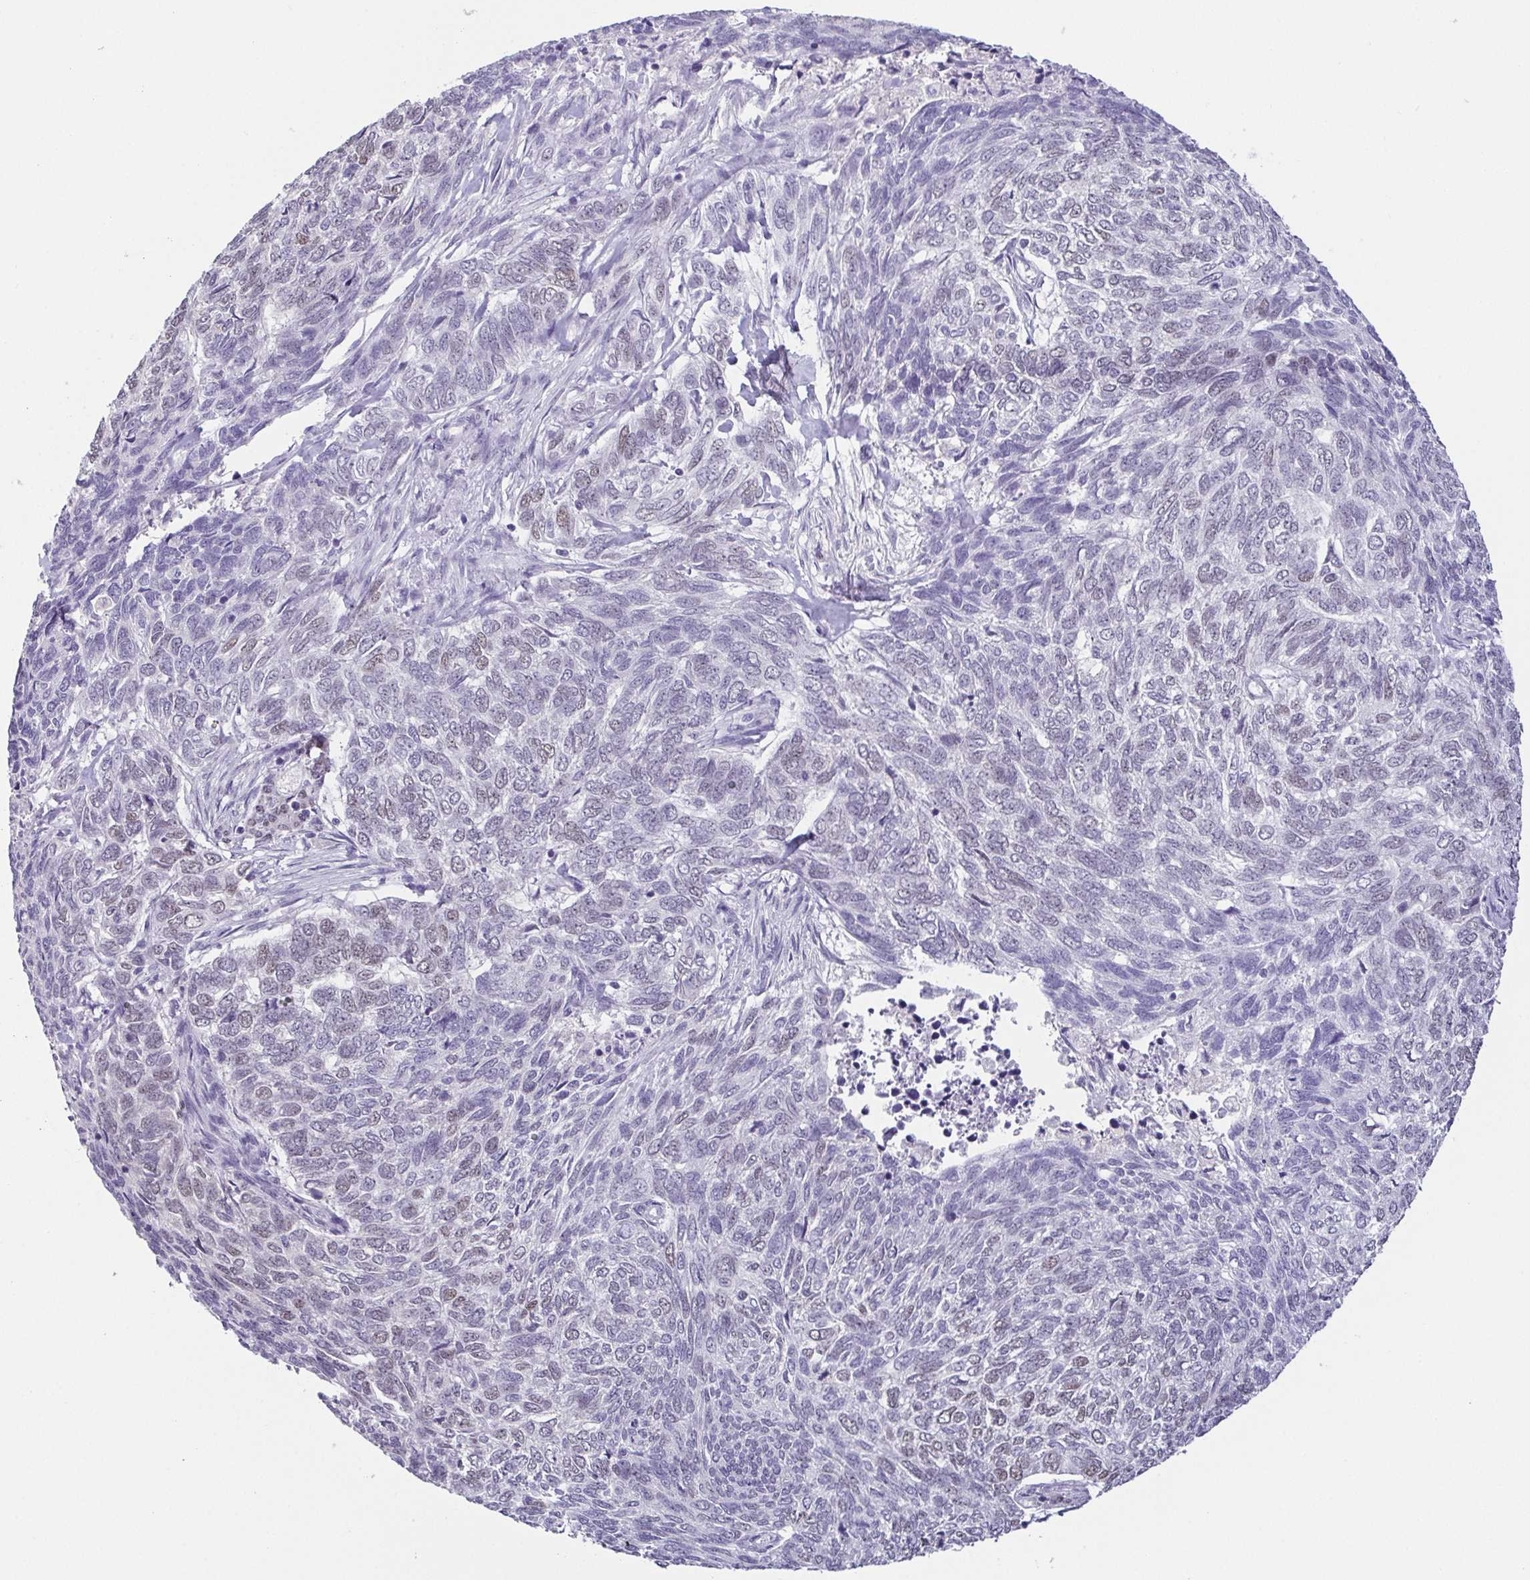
{"staining": {"intensity": "weak", "quantity": "<25%", "location": "nuclear"}, "tissue": "skin cancer", "cell_type": "Tumor cells", "image_type": "cancer", "snomed": [{"axis": "morphology", "description": "Basal cell carcinoma"}, {"axis": "topography", "description": "Skin"}], "caption": "High power microscopy image of an immunohistochemistry histopathology image of skin basal cell carcinoma, revealing no significant staining in tumor cells.", "gene": "TCF3", "patient": {"sex": "female", "age": 65}}